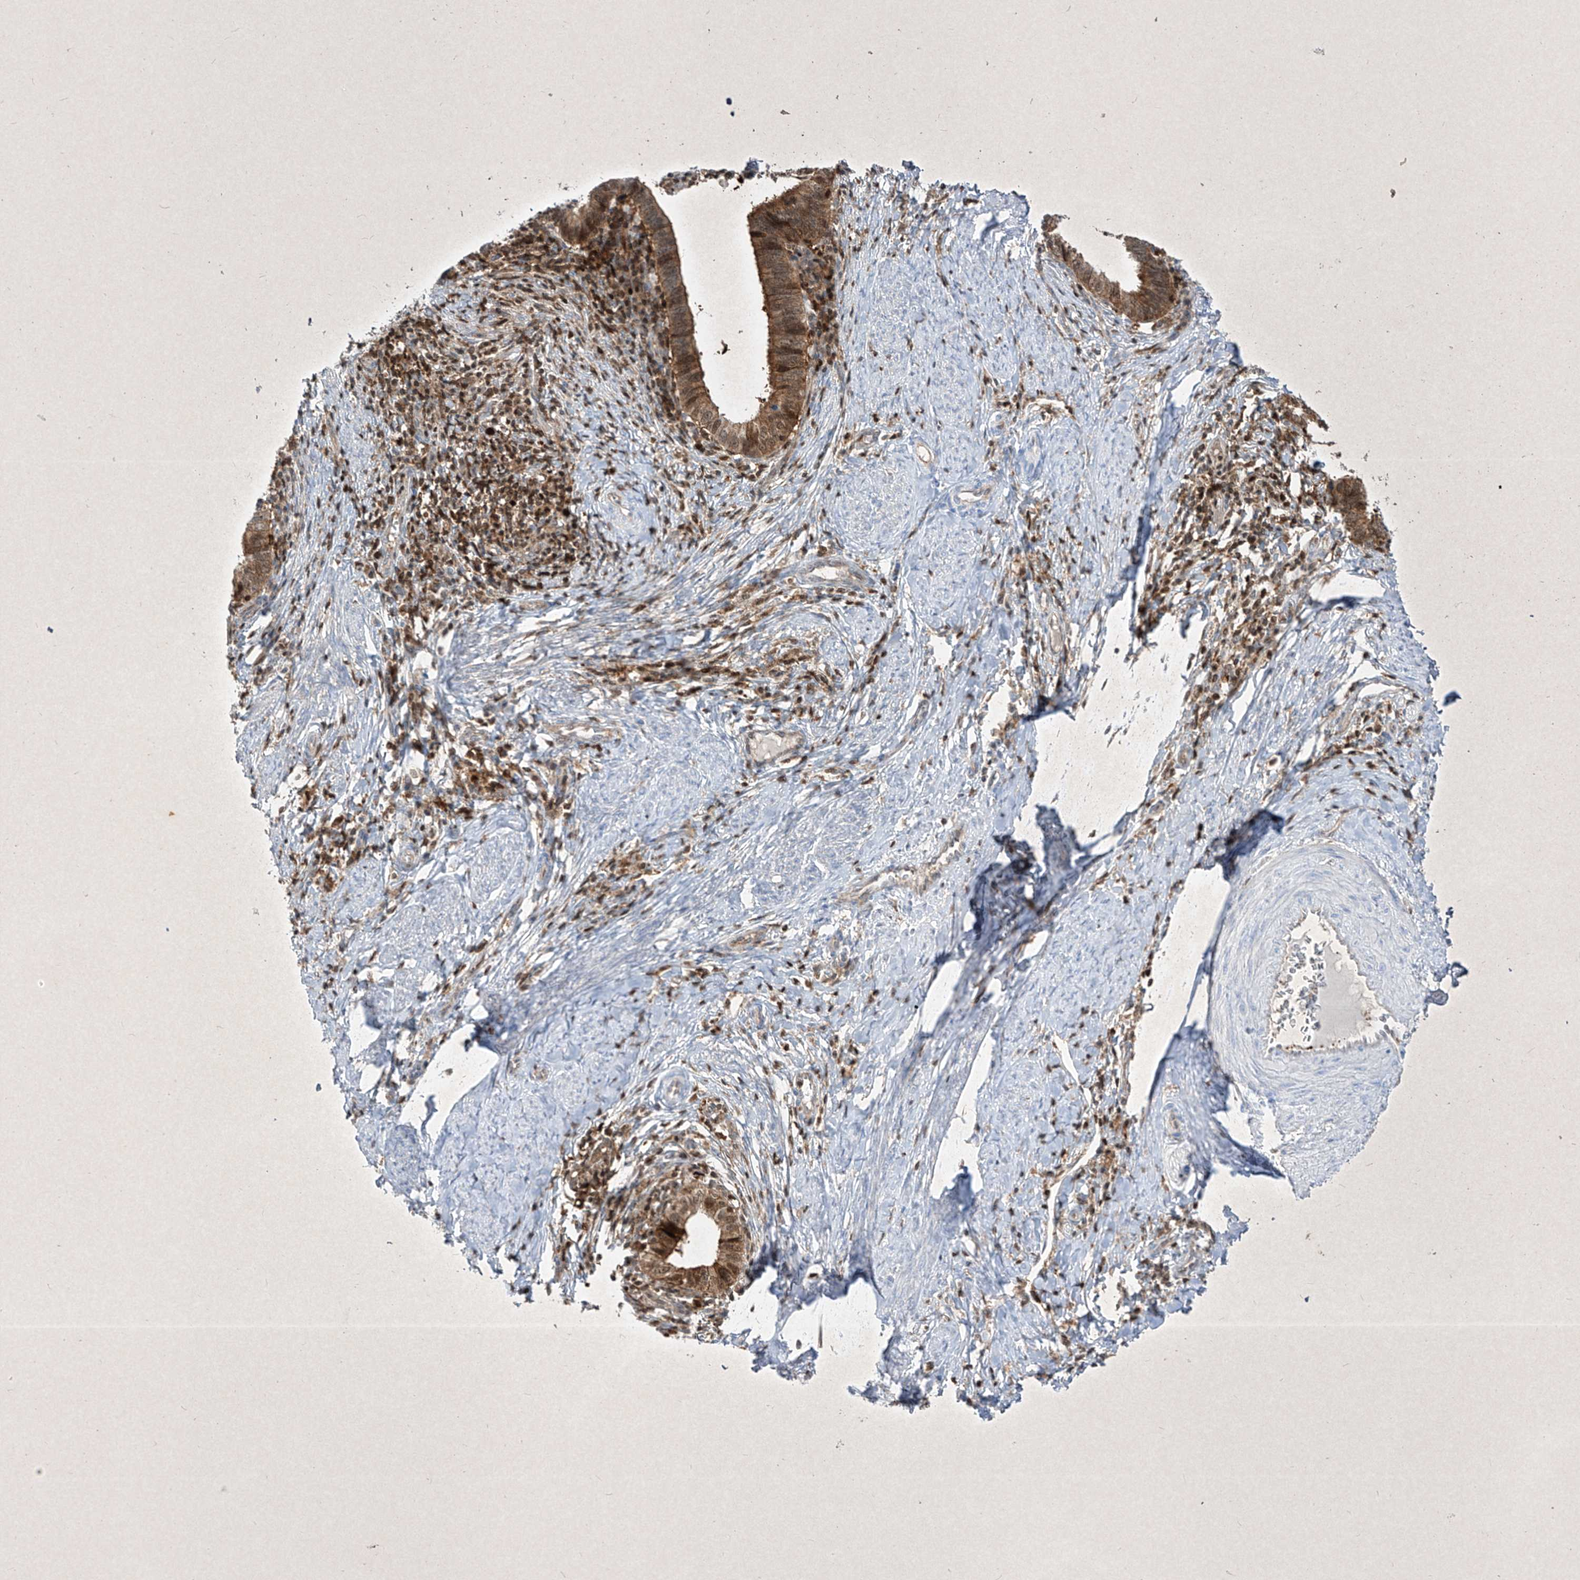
{"staining": {"intensity": "moderate", "quantity": ">75%", "location": "cytoplasmic/membranous,nuclear"}, "tissue": "cervical cancer", "cell_type": "Tumor cells", "image_type": "cancer", "snomed": [{"axis": "morphology", "description": "Adenocarcinoma, NOS"}, {"axis": "topography", "description": "Cervix"}], "caption": "A brown stain shows moderate cytoplasmic/membranous and nuclear expression of a protein in human cervical cancer (adenocarcinoma) tumor cells.", "gene": "PSMB10", "patient": {"sex": "female", "age": 36}}